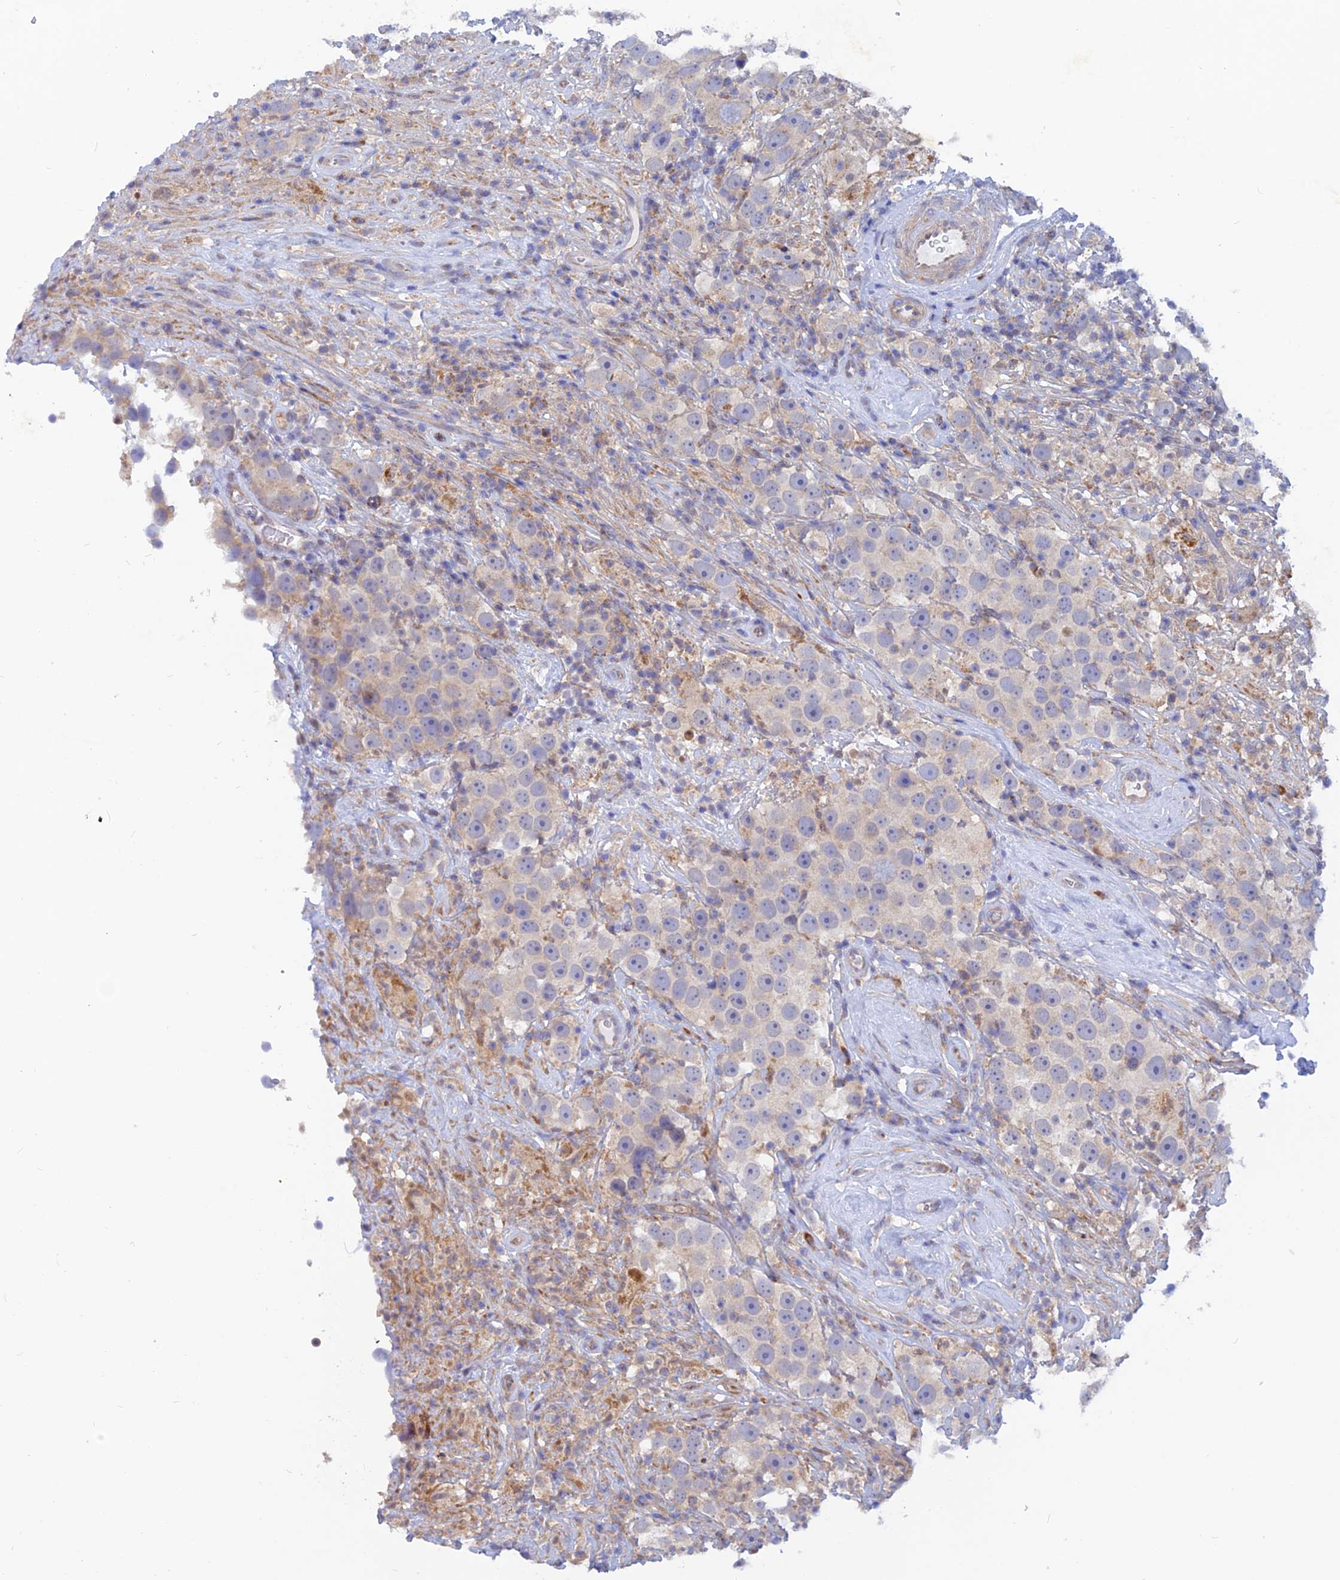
{"staining": {"intensity": "negative", "quantity": "none", "location": "none"}, "tissue": "testis cancer", "cell_type": "Tumor cells", "image_type": "cancer", "snomed": [{"axis": "morphology", "description": "Seminoma, NOS"}, {"axis": "topography", "description": "Testis"}], "caption": "Micrograph shows no significant protein expression in tumor cells of testis seminoma.", "gene": "DNAJC16", "patient": {"sex": "male", "age": 49}}